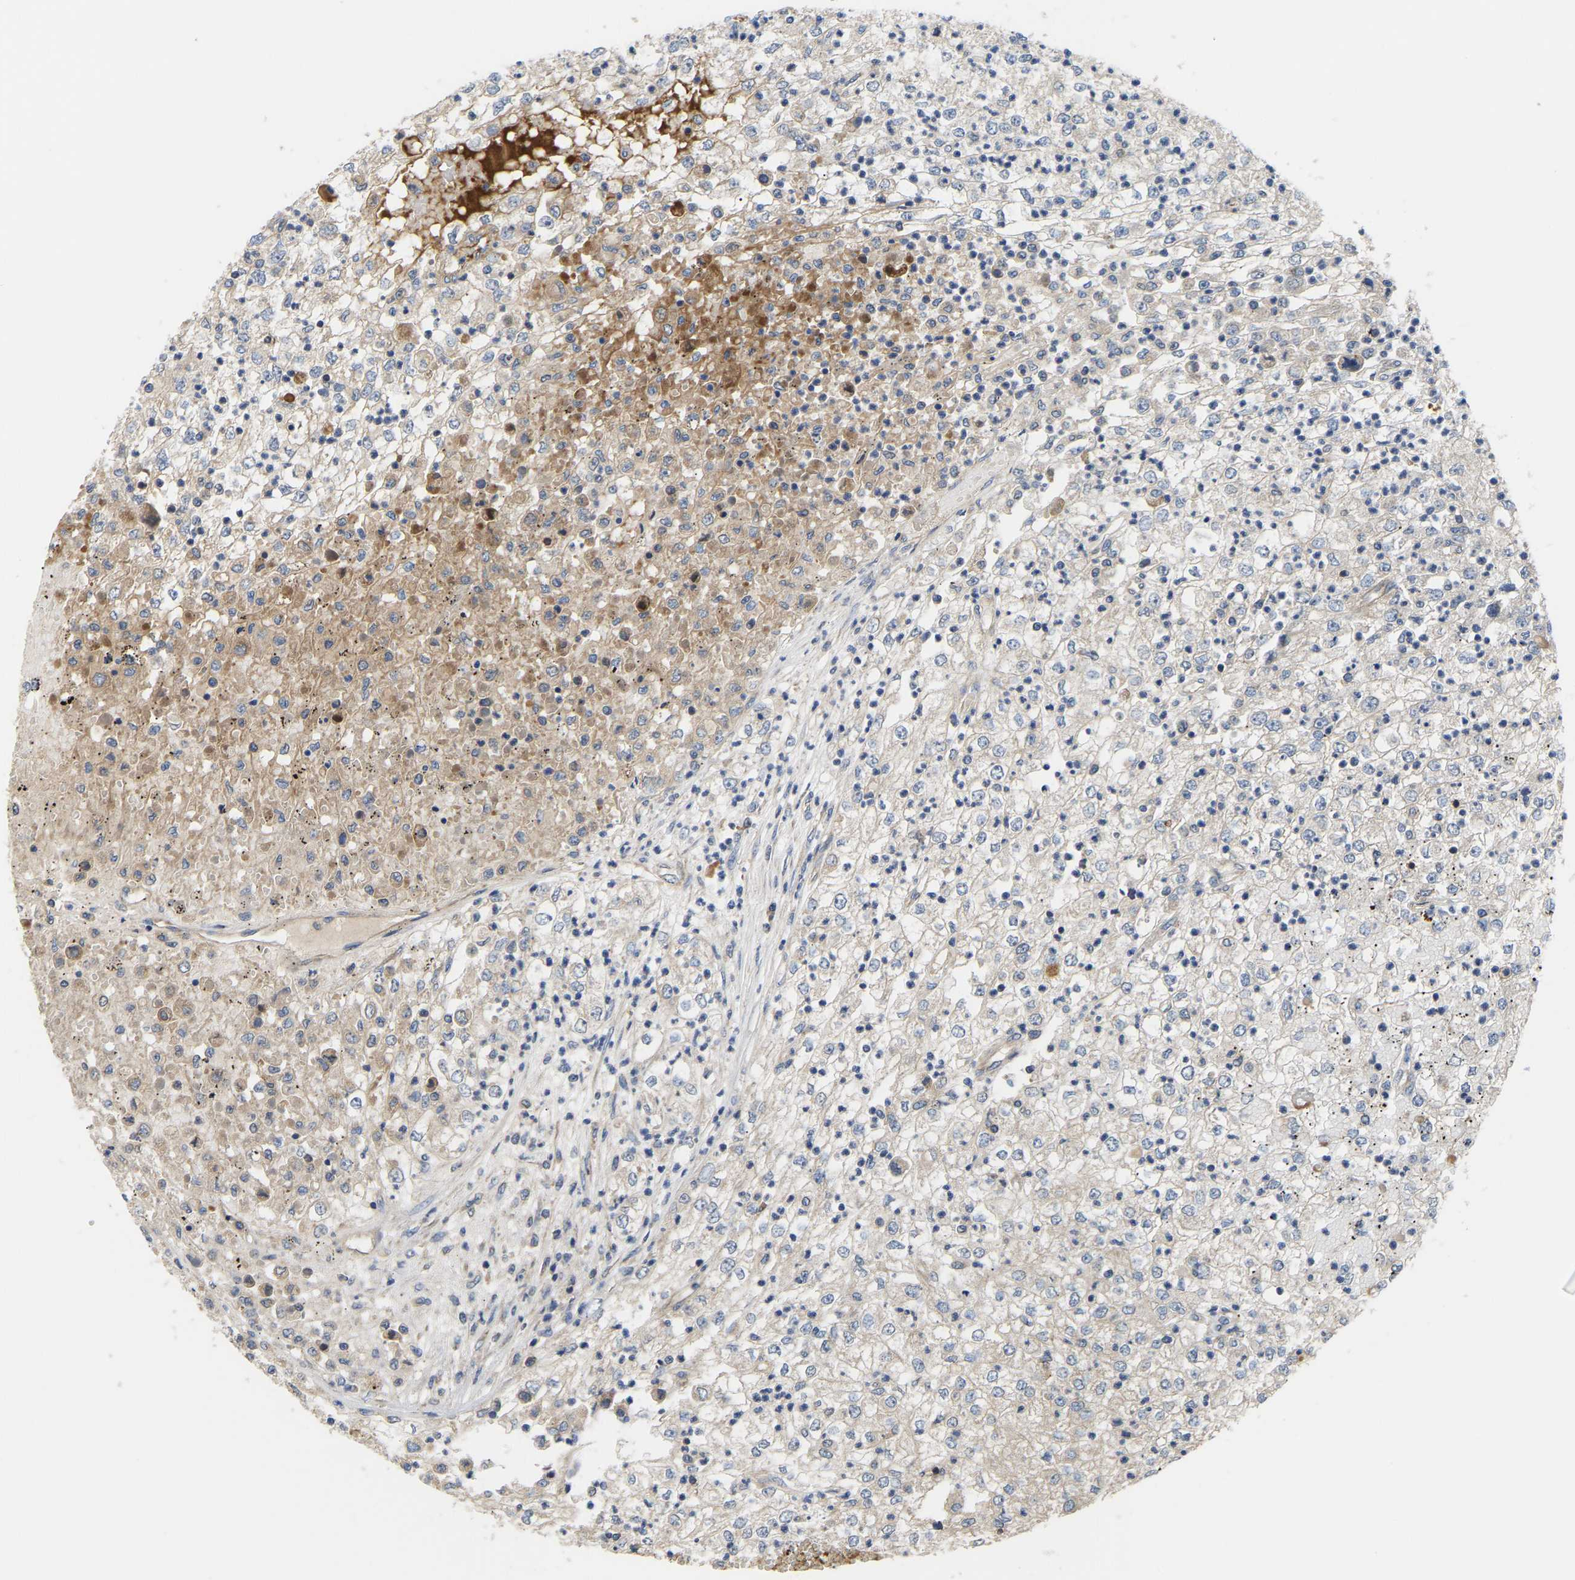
{"staining": {"intensity": "weak", "quantity": "<25%", "location": "cytoplasmic/membranous"}, "tissue": "renal cancer", "cell_type": "Tumor cells", "image_type": "cancer", "snomed": [{"axis": "morphology", "description": "Adenocarcinoma, NOS"}, {"axis": "topography", "description": "Kidney"}], "caption": "DAB immunohistochemical staining of adenocarcinoma (renal) shows no significant positivity in tumor cells. (Stains: DAB (3,3'-diaminobenzidine) IHC with hematoxylin counter stain, Microscopy: brightfield microscopy at high magnification).", "gene": "AIMP2", "patient": {"sex": "female", "age": 54}}